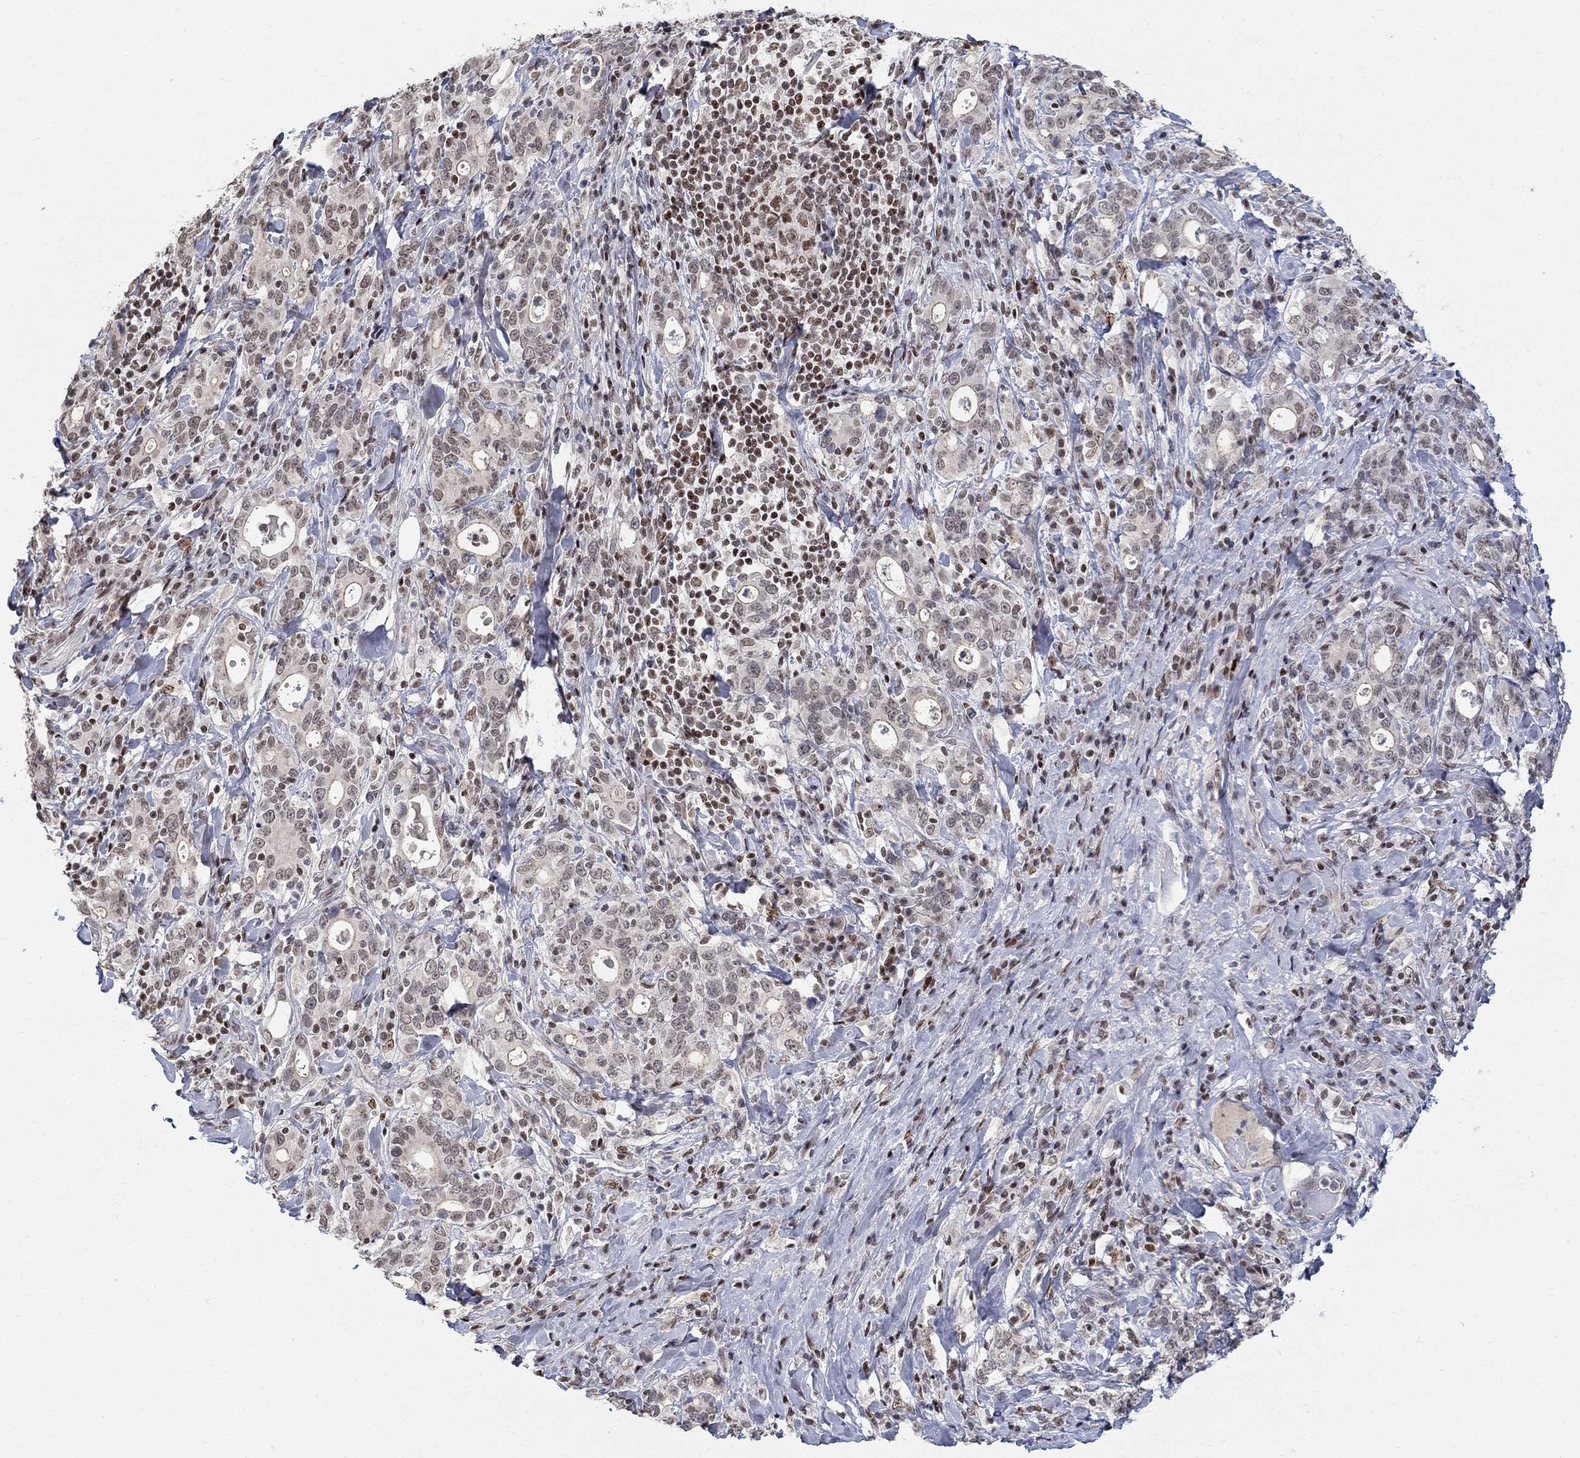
{"staining": {"intensity": "moderate", "quantity": "<25%", "location": "nuclear"}, "tissue": "stomach cancer", "cell_type": "Tumor cells", "image_type": "cancer", "snomed": [{"axis": "morphology", "description": "Adenocarcinoma, NOS"}, {"axis": "topography", "description": "Stomach"}], "caption": "IHC micrograph of neoplastic tissue: stomach adenocarcinoma stained using IHC demonstrates low levels of moderate protein expression localized specifically in the nuclear of tumor cells, appearing as a nuclear brown color.", "gene": "KLF12", "patient": {"sex": "male", "age": 79}}